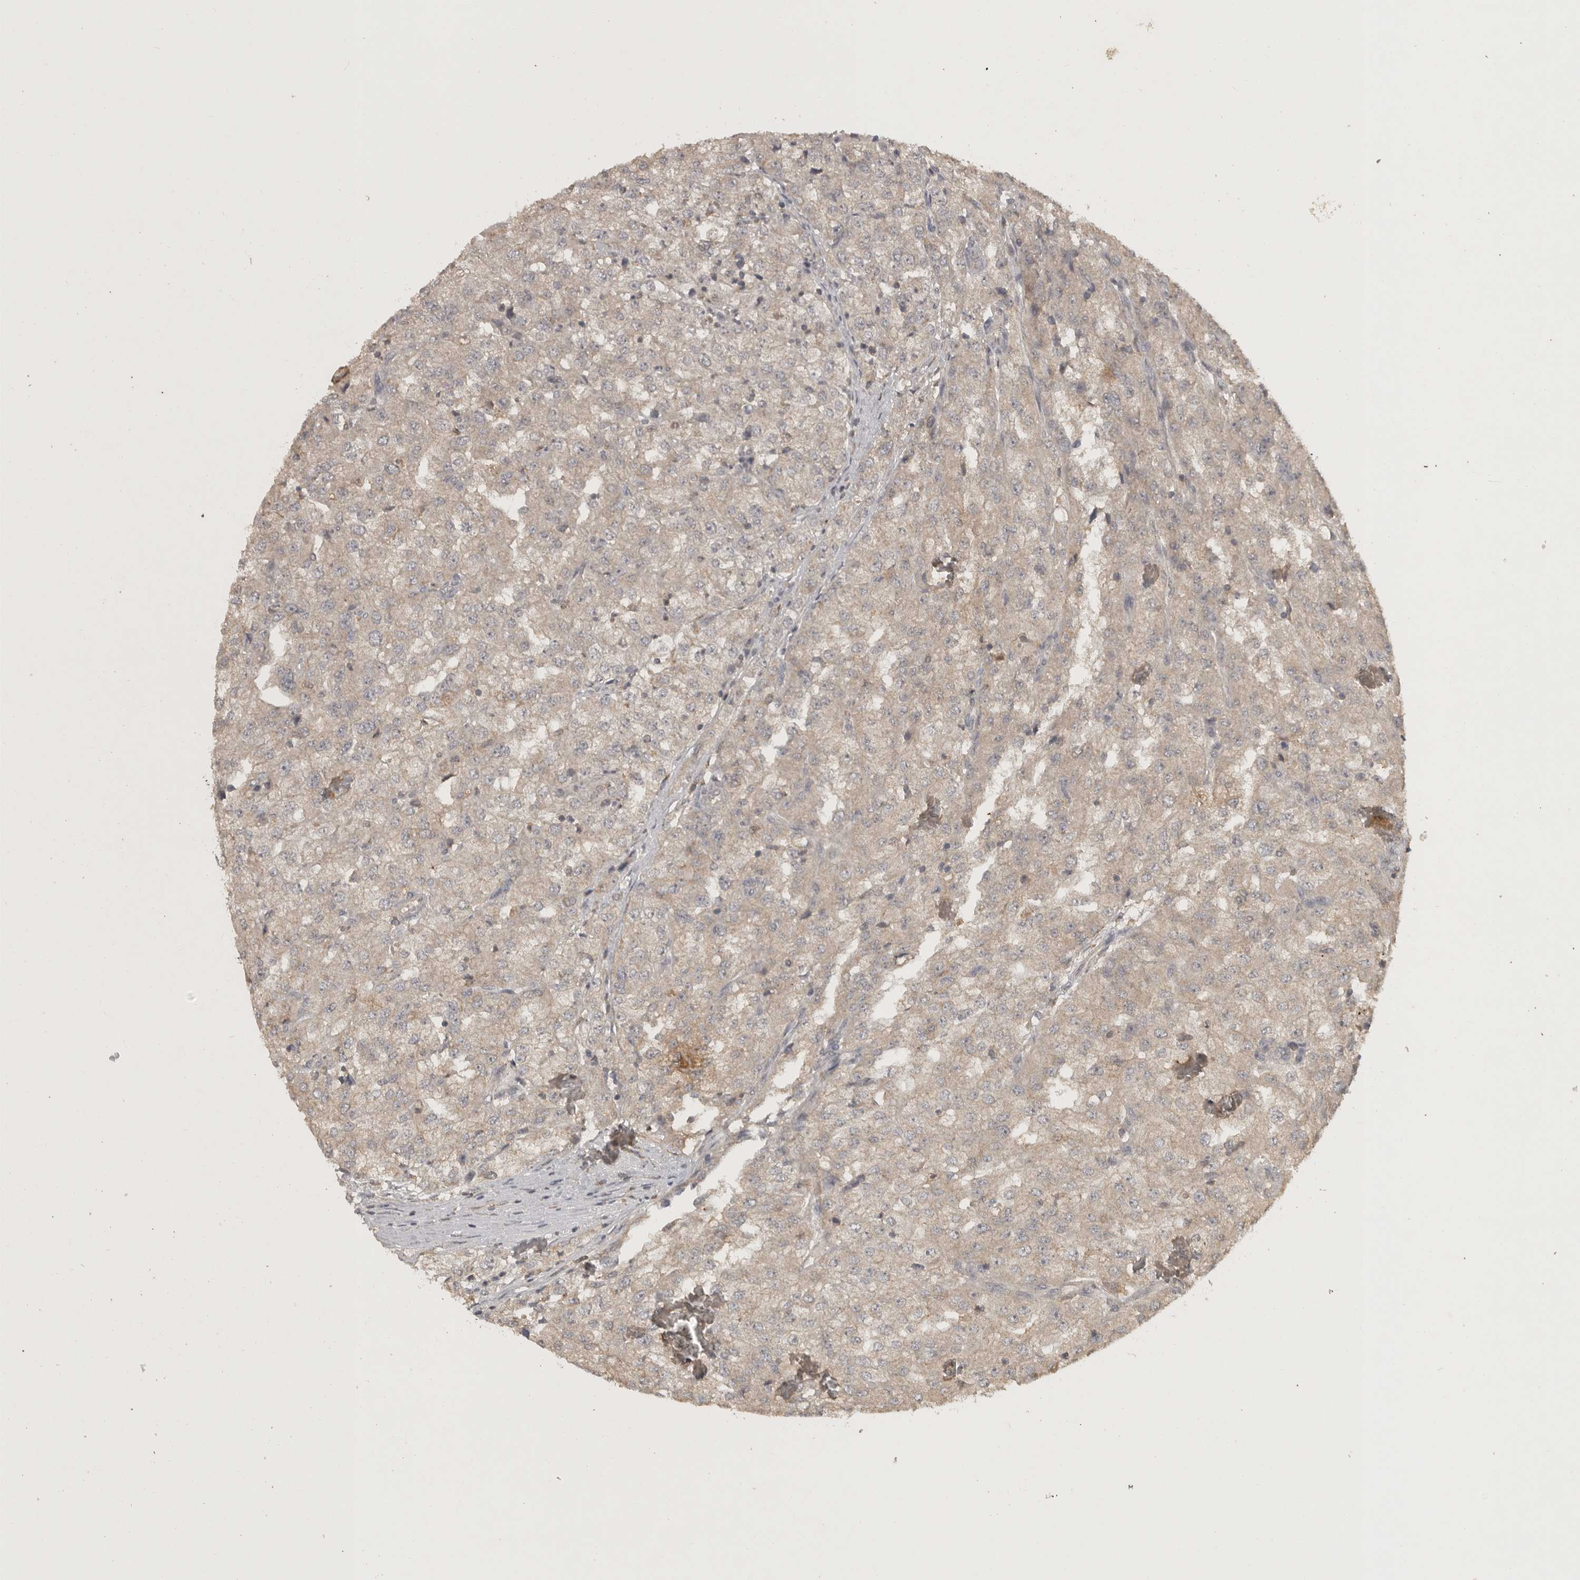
{"staining": {"intensity": "weak", "quantity": "<25%", "location": "cytoplasmic/membranous"}, "tissue": "renal cancer", "cell_type": "Tumor cells", "image_type": "cancer", "snomed": [{"axis": "morphology", "description": "Adenocarcinoma, NOS"}, {"axis": "topography", "description": "Kidney"}], "caption": "A histopathology image of human renal adenocarcinoma is negative for staining in tumor cells. (Stains: DAB IHC with hematoxylin counter stain, Microscopy: brightfield microscopy at high magnification).", "gene": "ADAMTS4", "patient": {"sex": "female", "age": 54}}